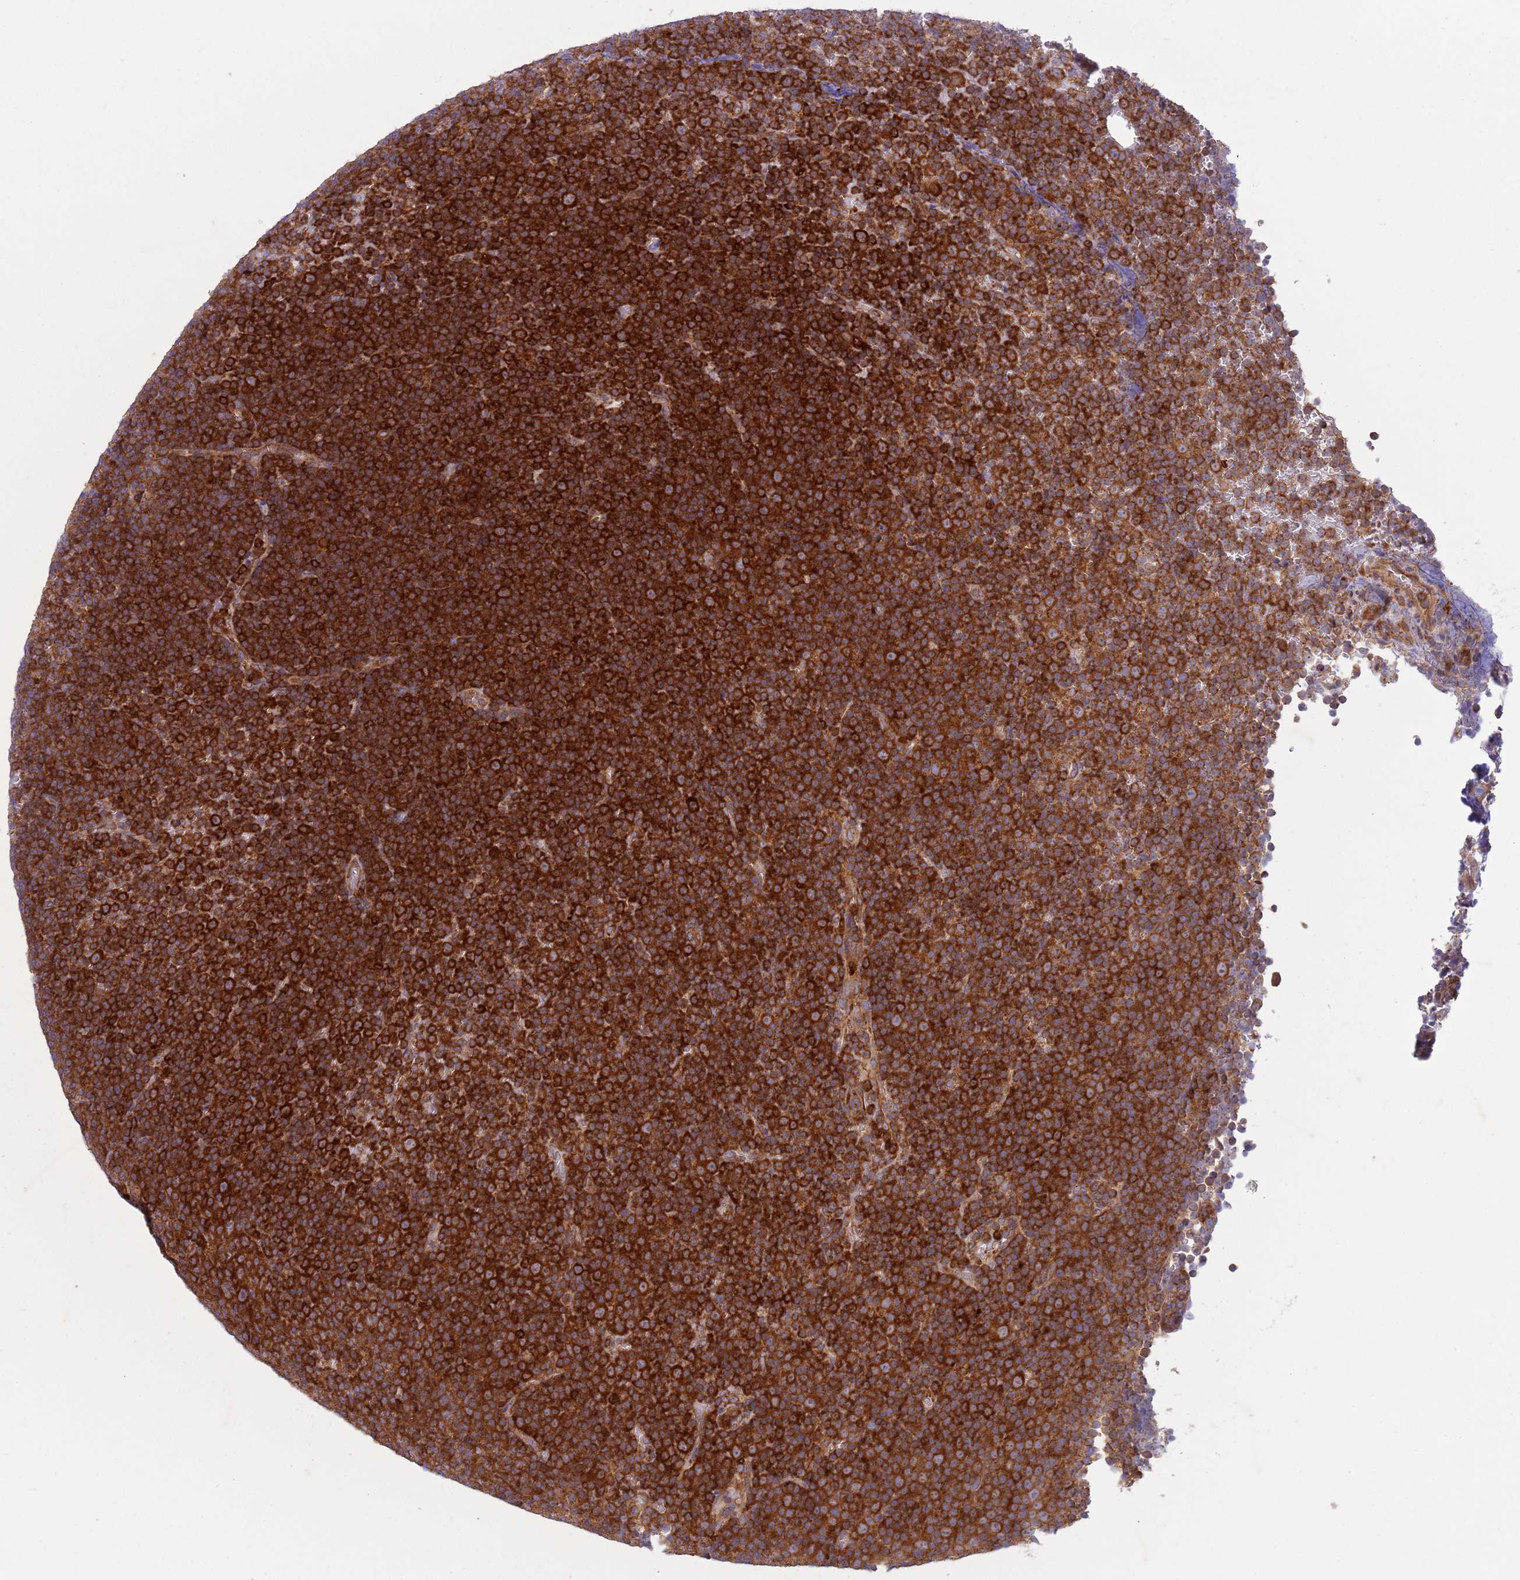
{"staining": {"intensity": "strong", "quantity": ">75%", "location": "cytoplasmic/membranous"}, "tissue": "lymphoma", "cell_type": "Tumor cells", "image_type": "cancer", "snomed": [{"axis": "morphology", "description": "Malignant lymphoma, non-Hodgkin's type, Low grade"}, {"axis": "topography", "description": "Lymph node"}], "caption": "This histopathology image displays immunohistochemistry staining of malignant lymphoma, non-Hodgkin's type (low-grade), with high strong cytoplasmic/membranous expression in approximately >75% of tumor cells.", "gene": "ZMYM5", "patient": {"sex": "female", "age": 67}}